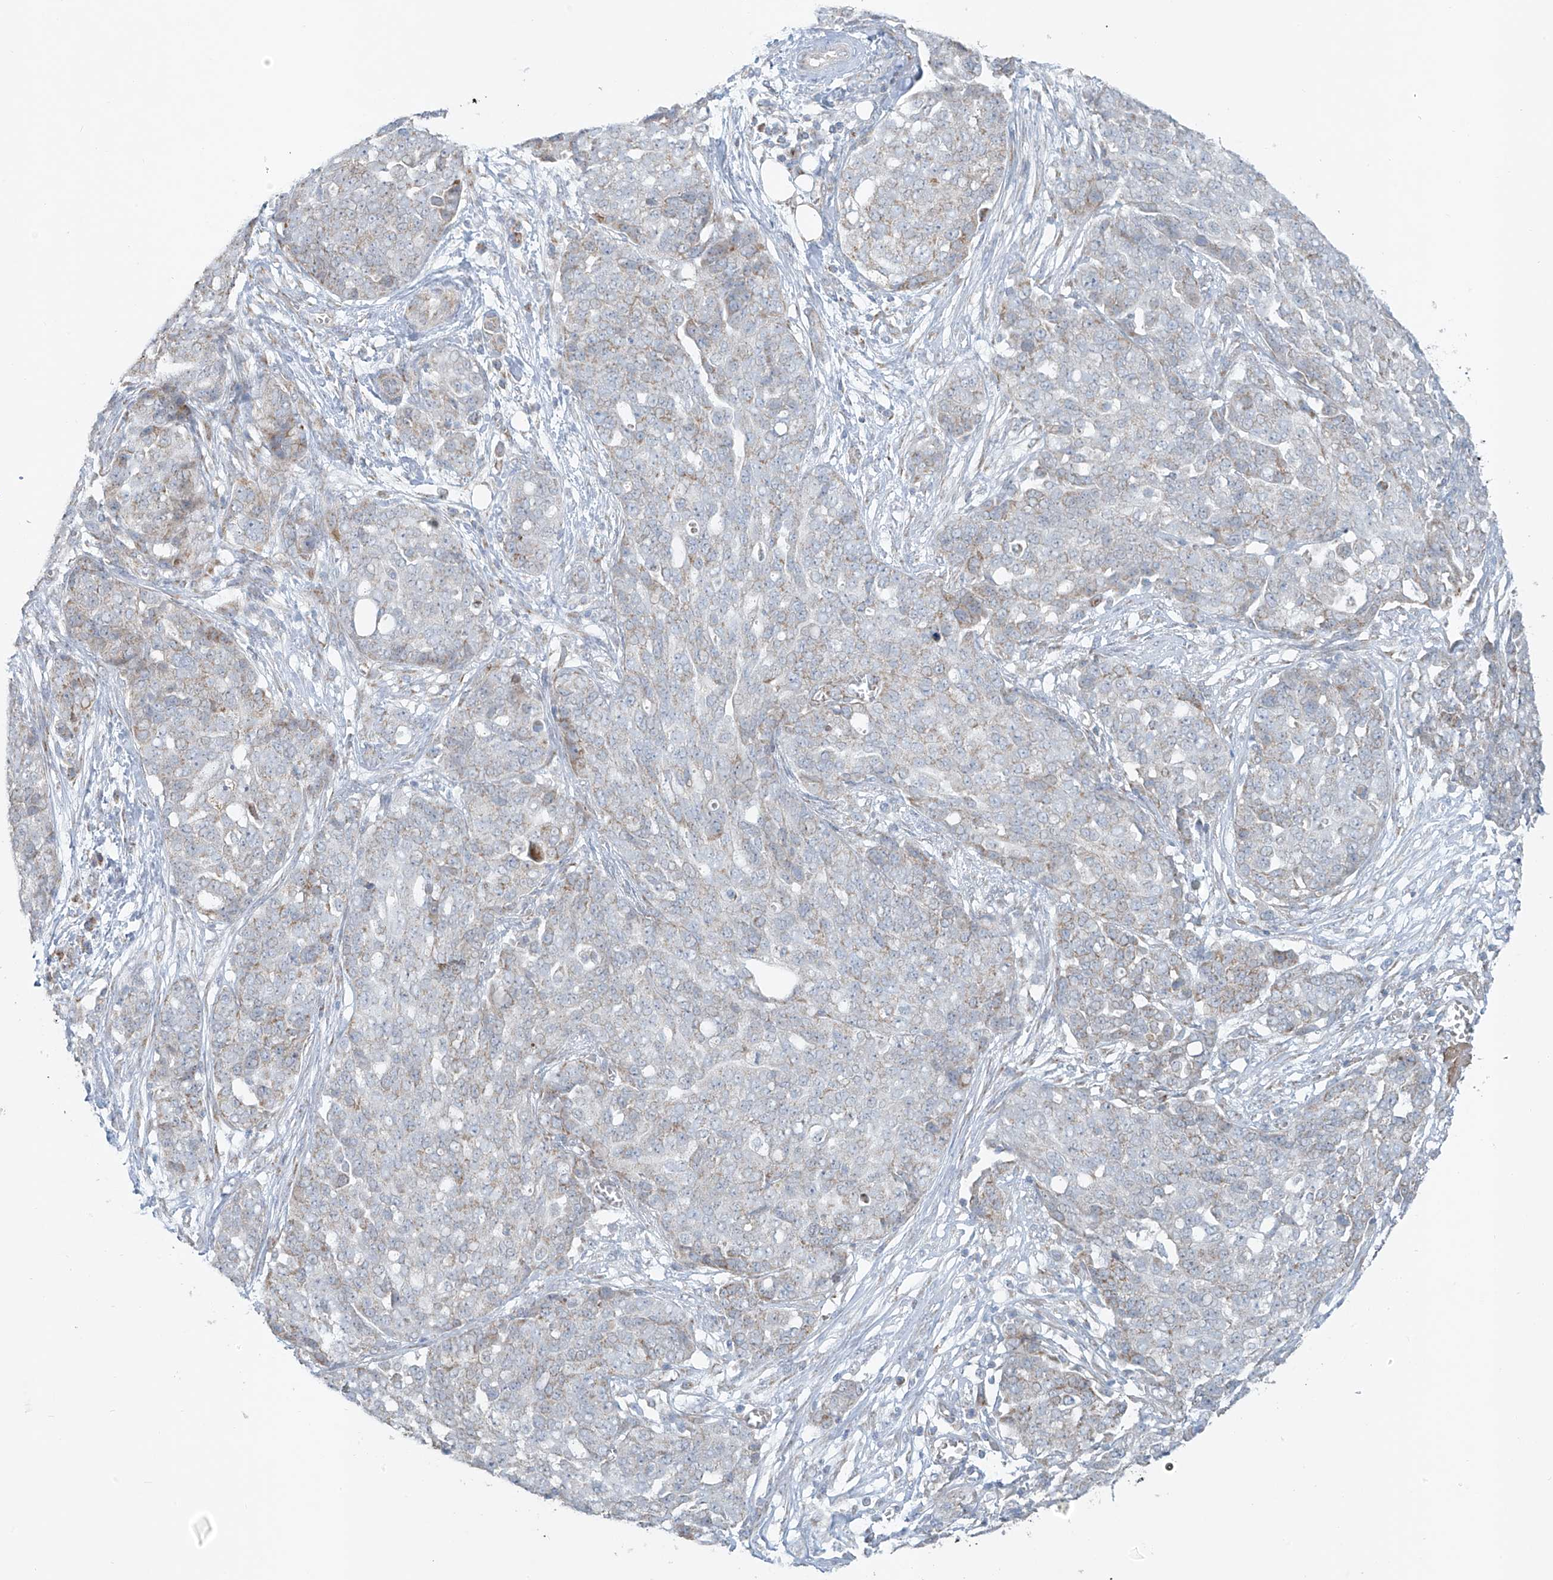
{"staining": {"intensity": "weak", "quantity": "<25%", "location": "cytoplasmic/membranous"}, "tissue": "ovarian cancer", "cell_type": "Tumor cells", "image_type": "cancer", "snomed": [{"axis": "morphology", "description": "Cystadenocarcinoma, serous, NOS"}, {"axis": "topography", "description": "Soft tissue"}, {"axis": "topography", "description": "Ovary"}], "caption": "High magnification brightfield microscopy of ovarian cancer (serous cystadenocarcinoma) stained with DAB (brown) and counterstained with hematoxylin (blue): tumor cells show no significant staining.", "gene": "SMDT1", "patient": {"sex": "female", "age": 57}}